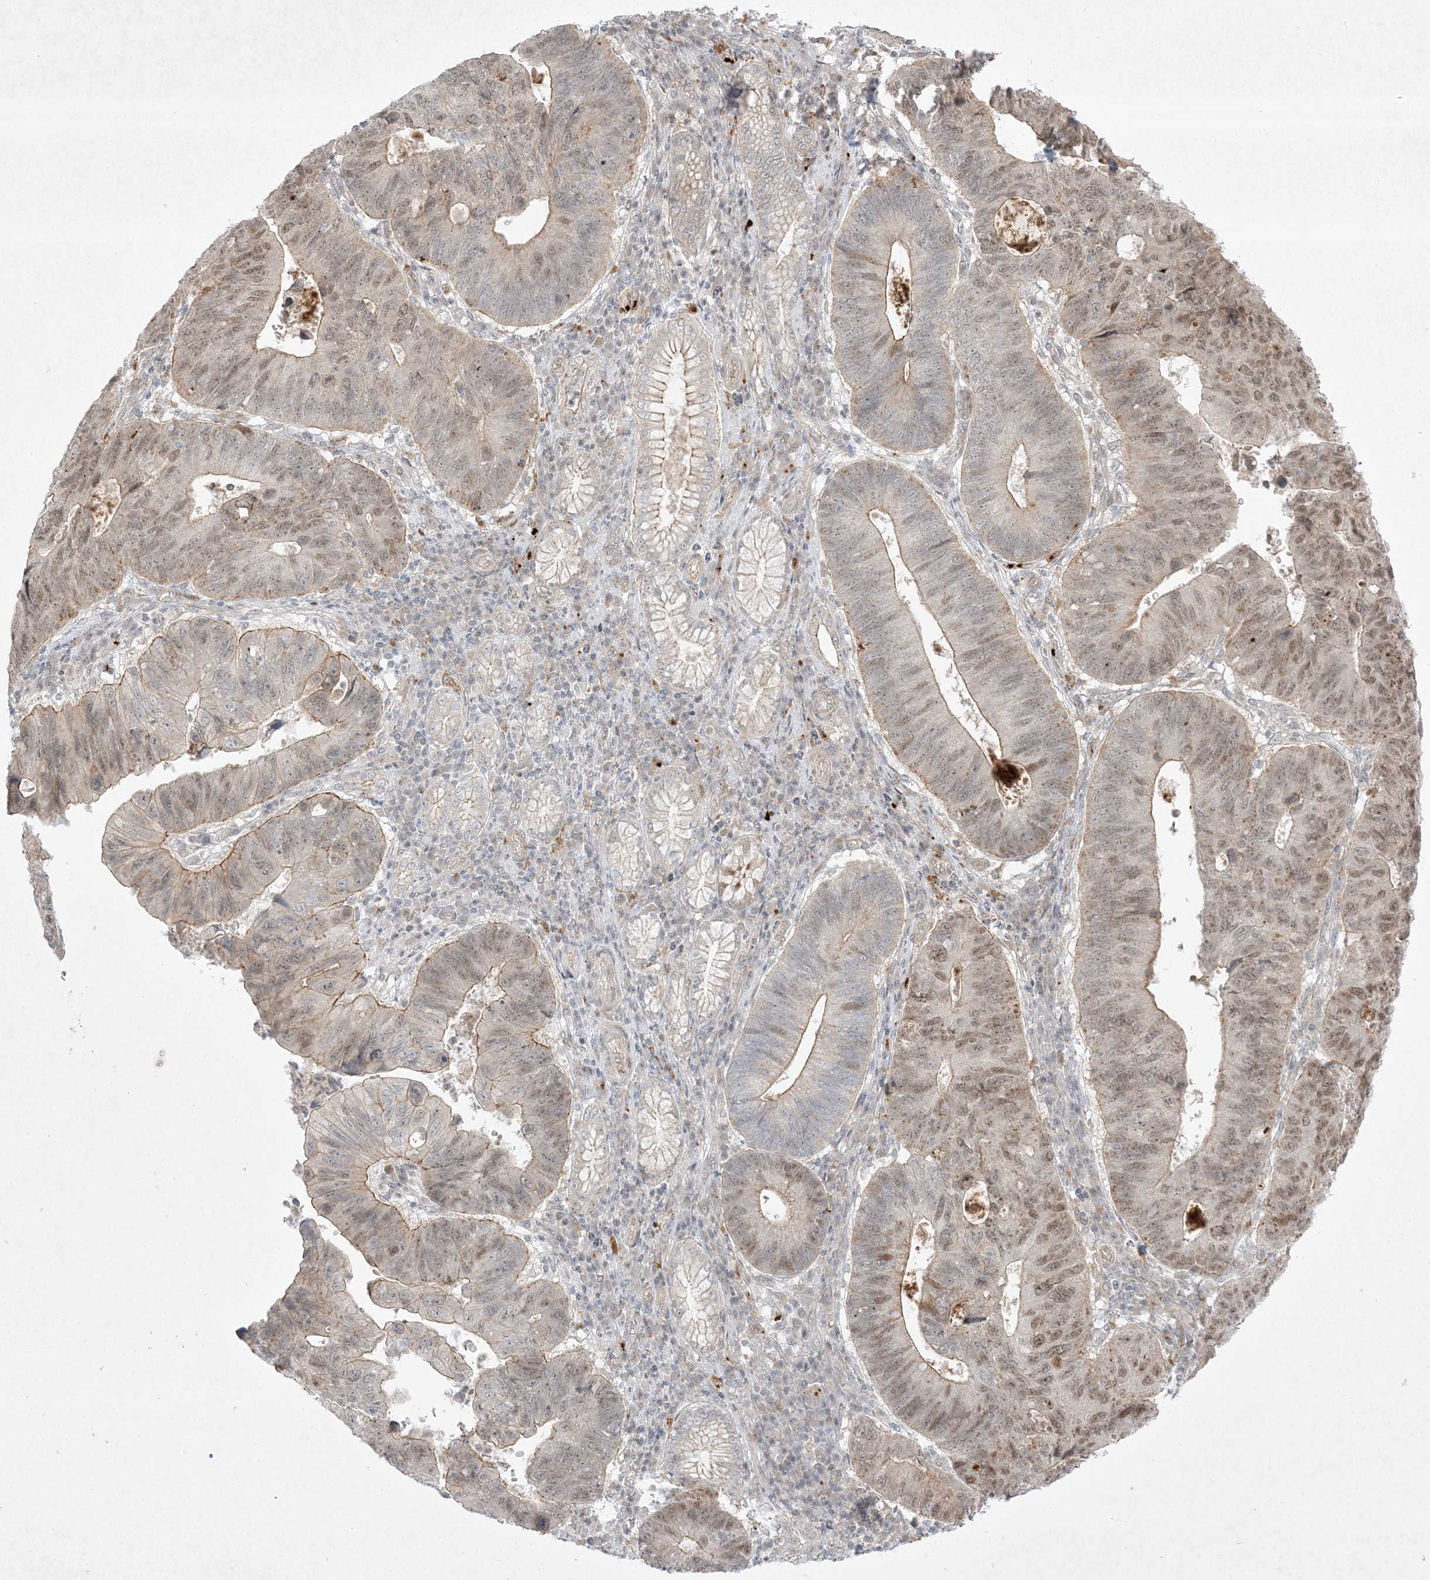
{"staining": {"intensity": "moderate", "quantity": ">75%", "location": "cytoplasmic/membranous,nuclear"}, "tissue": "stomach cancer", "cell_type": "Tumor cells", "image_type": "cancer", "snomed": [{"axis": "morphology", "description": "Adenocarcinoma, NOS"}, {"axis": "topography", "description": "Stomach"}], "caption": "The histopathology image exhibits immunohistochemical staining of stomach adenocarcinoma. There is moderate cytoplasmic/membranous and nuclear staining is present in about >75% of tumor cells.", "gene": "PTK6", "patient": {"sex": "male", "age": 59}}